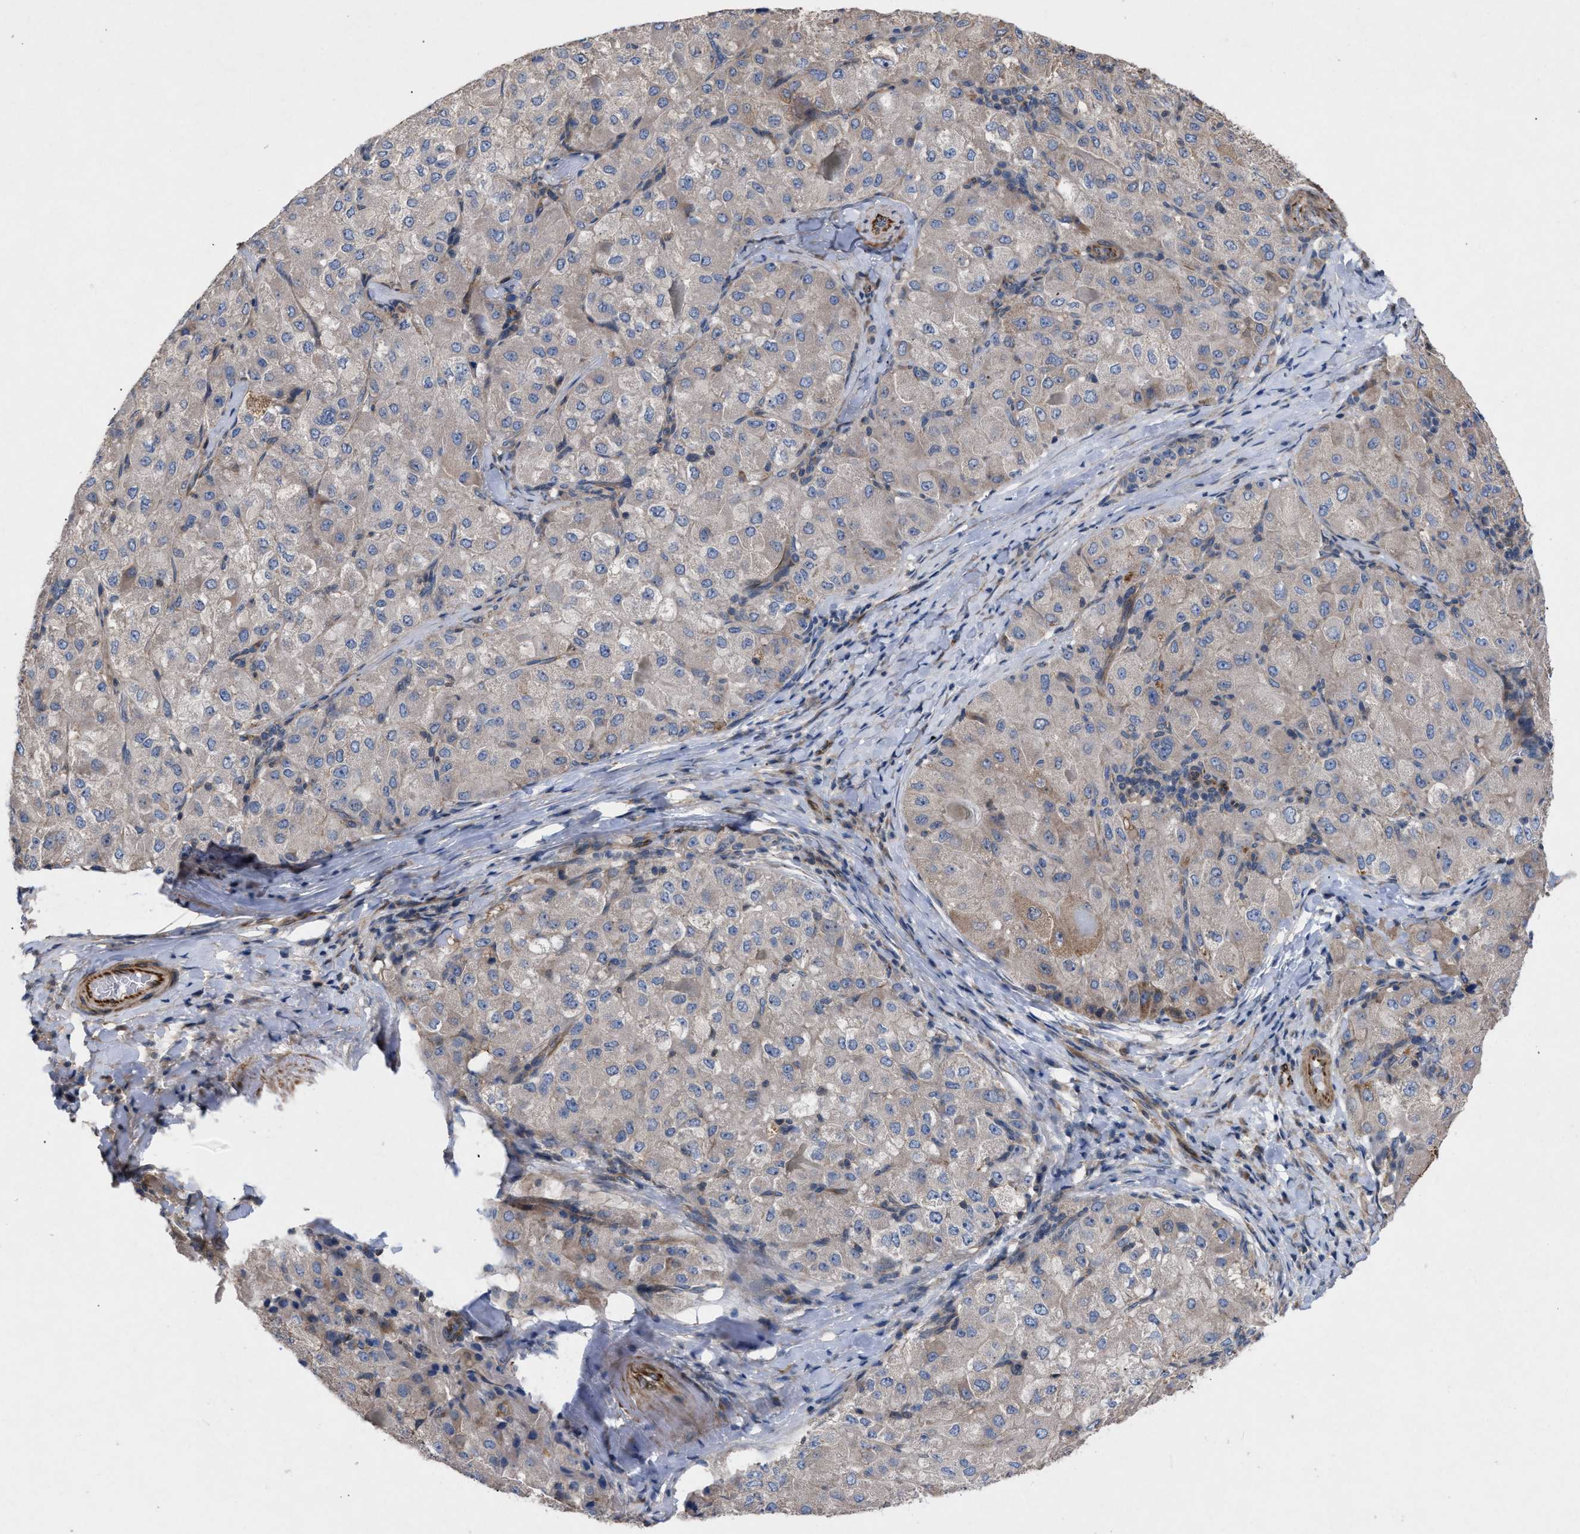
{"staining": {"intensity": "strong", "quantity": "<25%", "location": "cytoplasmic/membranous"}, "tissue": "liver cancer", "cell_type": "Tumor cells", "image_type": "cancer", "snomed": [{"axis": "morphology", "description": "Carcinoma, Hepatocellular, NOS"}, {"axis": "topography", "description": "Liver"}], "caption": "Liver hepatocellular carcinoma stained with a protein marker displays strong staining in tumor cells.", "gene": "TMEM131", "patient": {"sex": "male", "age": 80}}